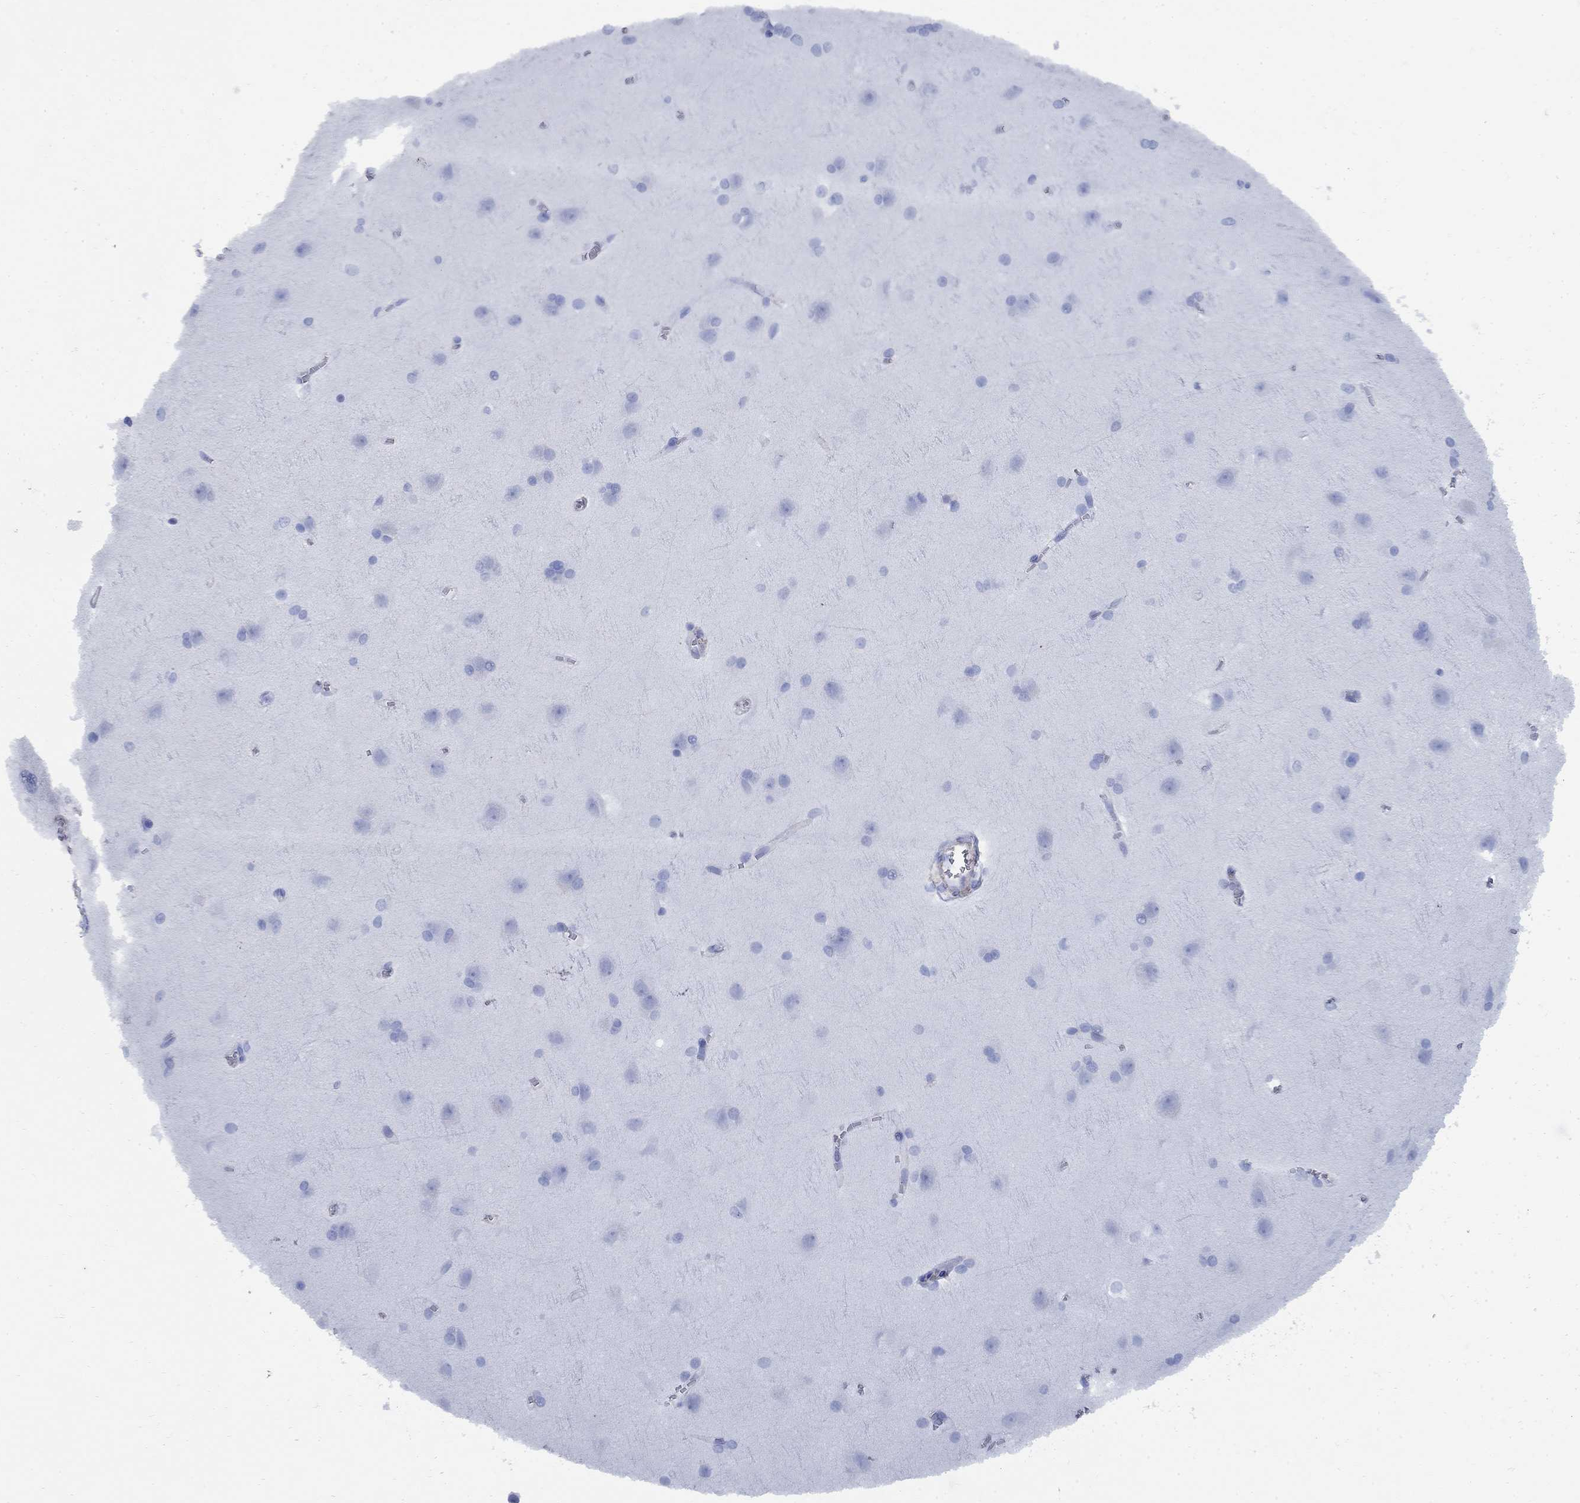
{"staining": {"intensity": "negative", "quantity": "none", "location": "none"}, "tissue": "cerebral cortex", "cell_type": "Endothelial cells", "image_type": "normal", "snomed": [{"axis": "morphology", "description": "Normal tissue, NOS"}, {"axis": "topography", "description": "Cerebral cortex"}], "caption": "High magnification brightfield microscopy of normal cerebral cortex stained with DAB (3,3'-diaminobenzidine) (brown) and counterstained with hematoxylin (blue): endothelial cells show no significant staining.", "gene": "VTN", "patient": {"sex": "male", "age": 37}}